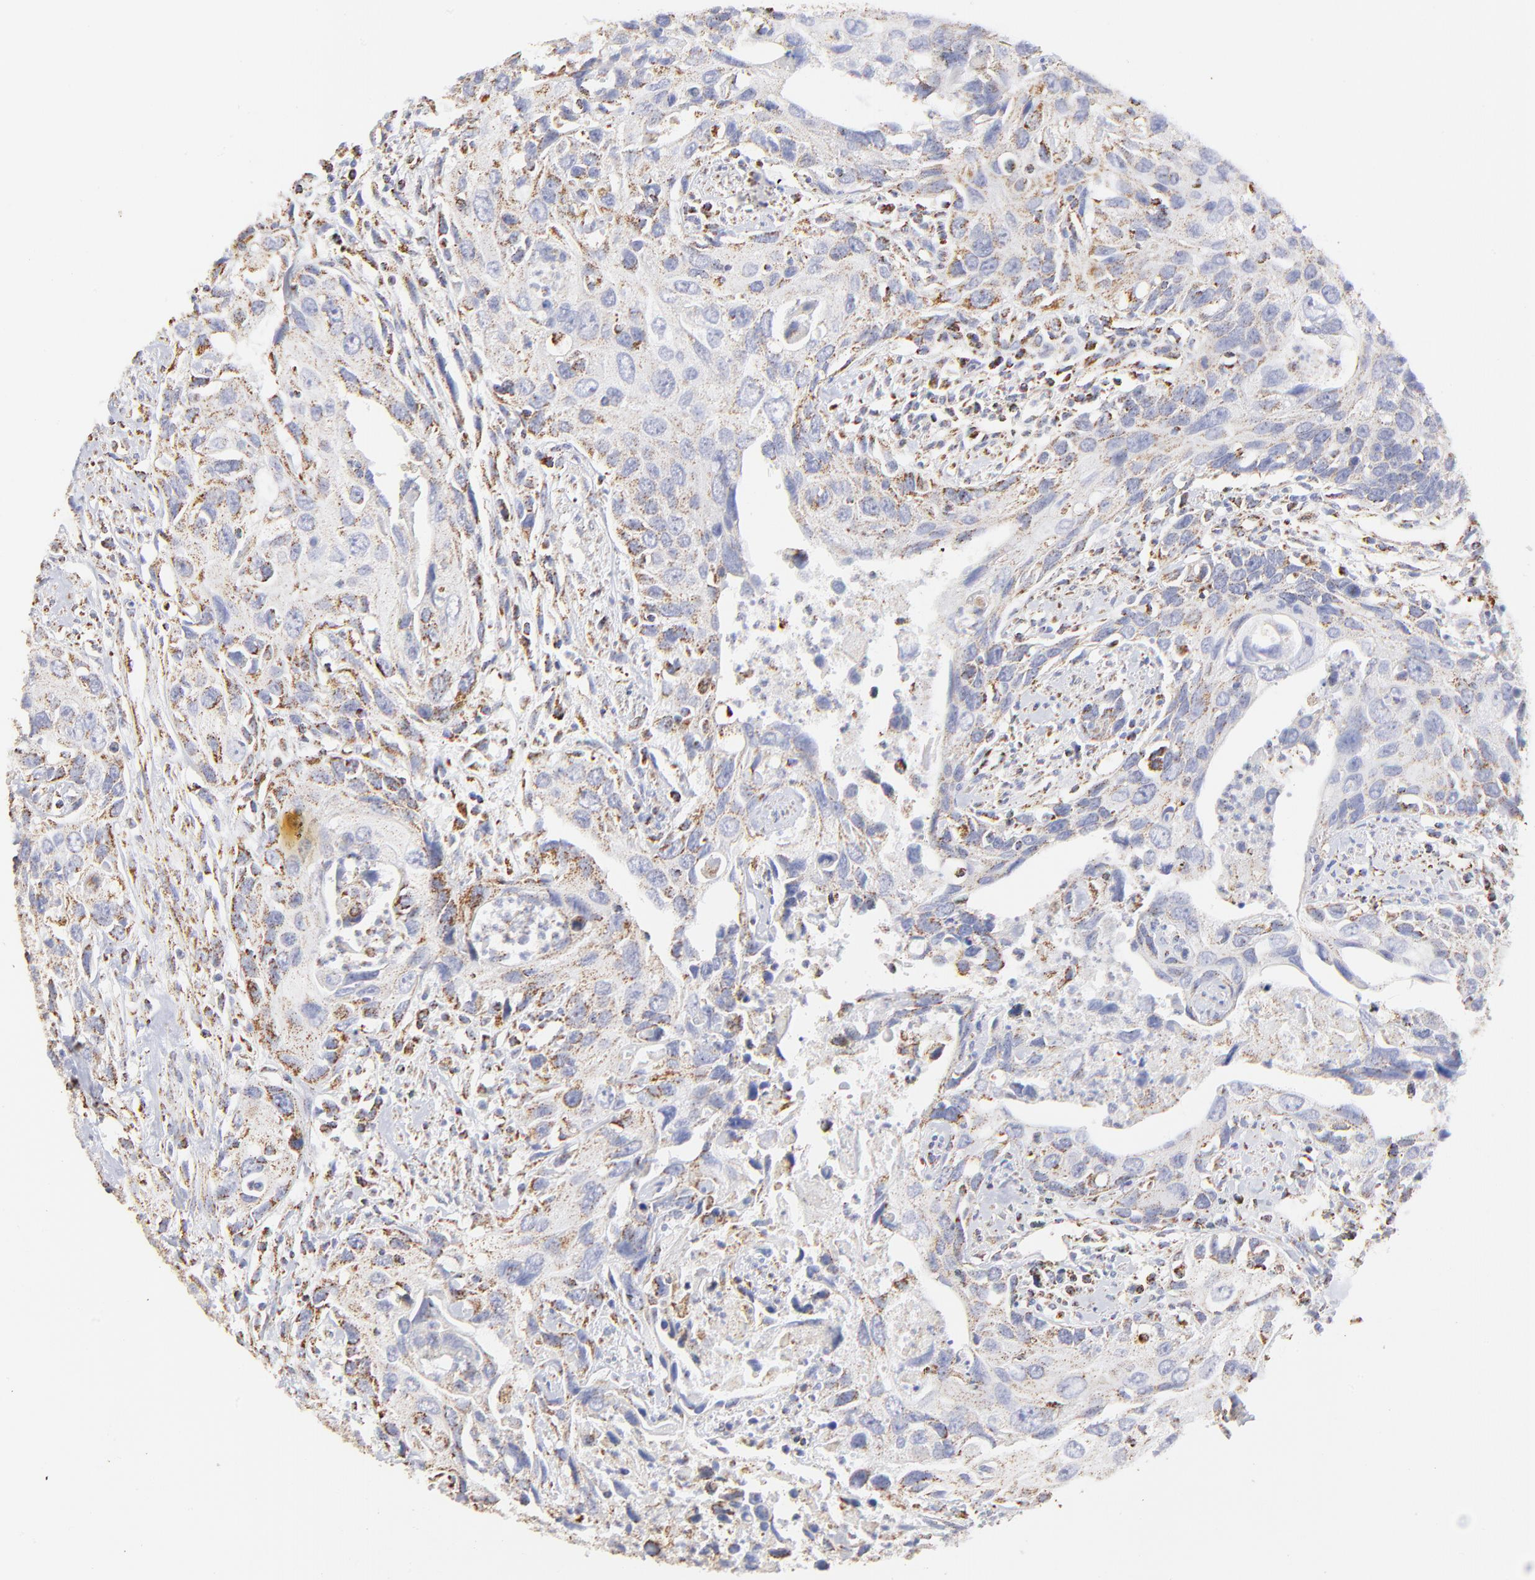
{"staining": {"intensity": "moderate", "quantity": ">75%", "location": "cytoplasmic/membranous"}, "tissue": "urothelial cancer", "cell_type": "Tumor cells", "image_type": "cancer", "snomed": [{"axis": "morphology", "description": "Urothelial carcinoma, High grade"}, {"axis": "topography", "description": "Urinary bladder"}], "caption": "IHC (DAB (3,3'-diaminobenzidine)) staining of urothelial cancer demonstrates moderate cytoplasmic/membranous protein expression in approximately >75% of tumor cells.", "gene": "COX4I1", "patient": {"sex": "male", "age": 71}}